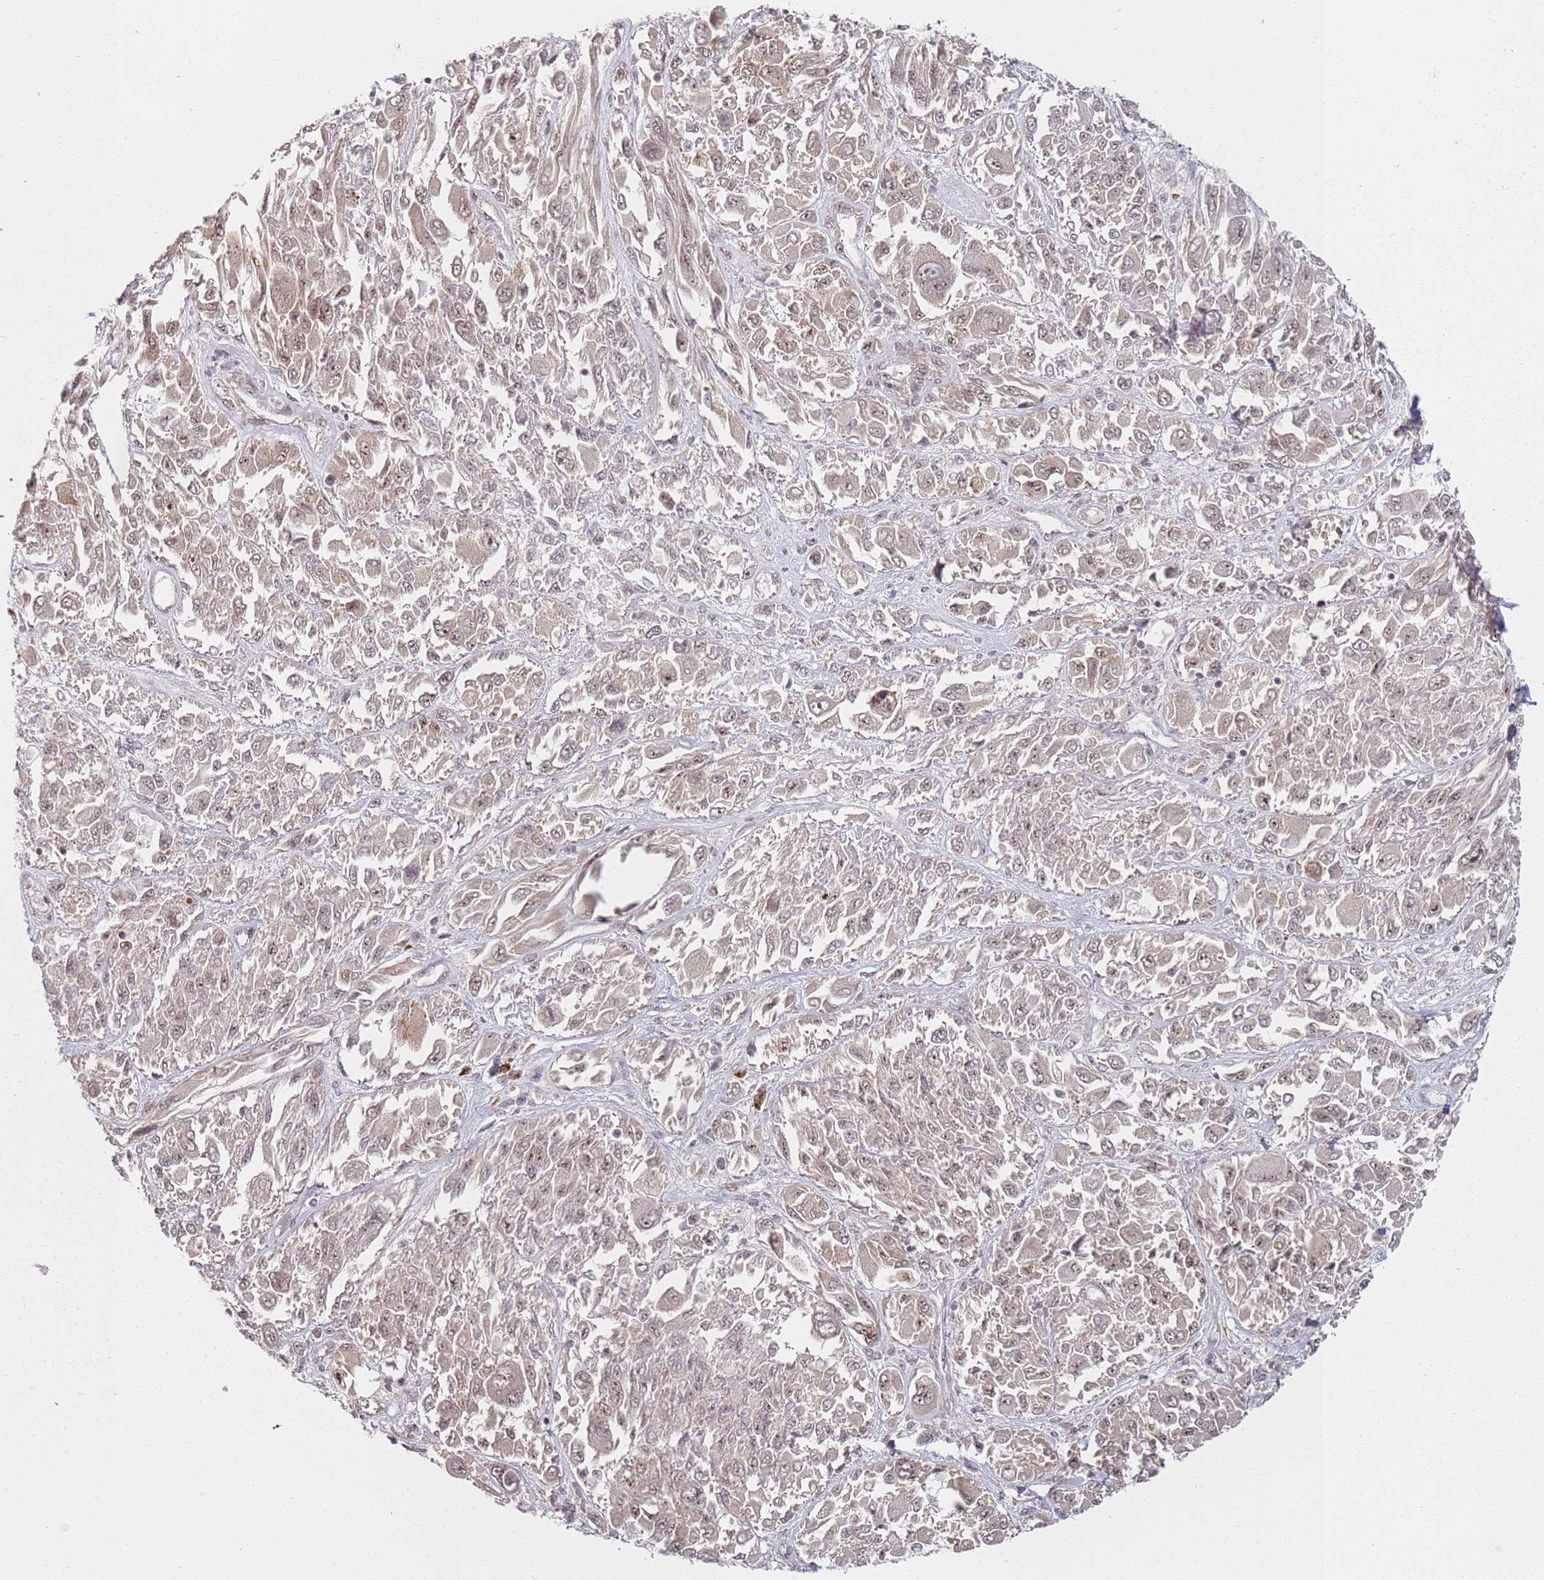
{"staining": {"intensity": "moderate", "quantity": ">75%", "location": "cytoplasmic/membranous,nuclear"}, "tissue": "melanoma", "cell_type": "Tumor cells", "image_type": "cancer", "snomed": [{"axis": "morphology", "description": "Malignant melanoma, NOS"}, {"axis": "topography", "description": "Skin"}], "caption": "Tumor cells demonstrate medium levels of moderate cytoplasmic/membranous and nuclear expression in about >75% of cells in malignant melanoma.", "gene": "ATF6B", "patient": {"sex": "female", "age": 91}}